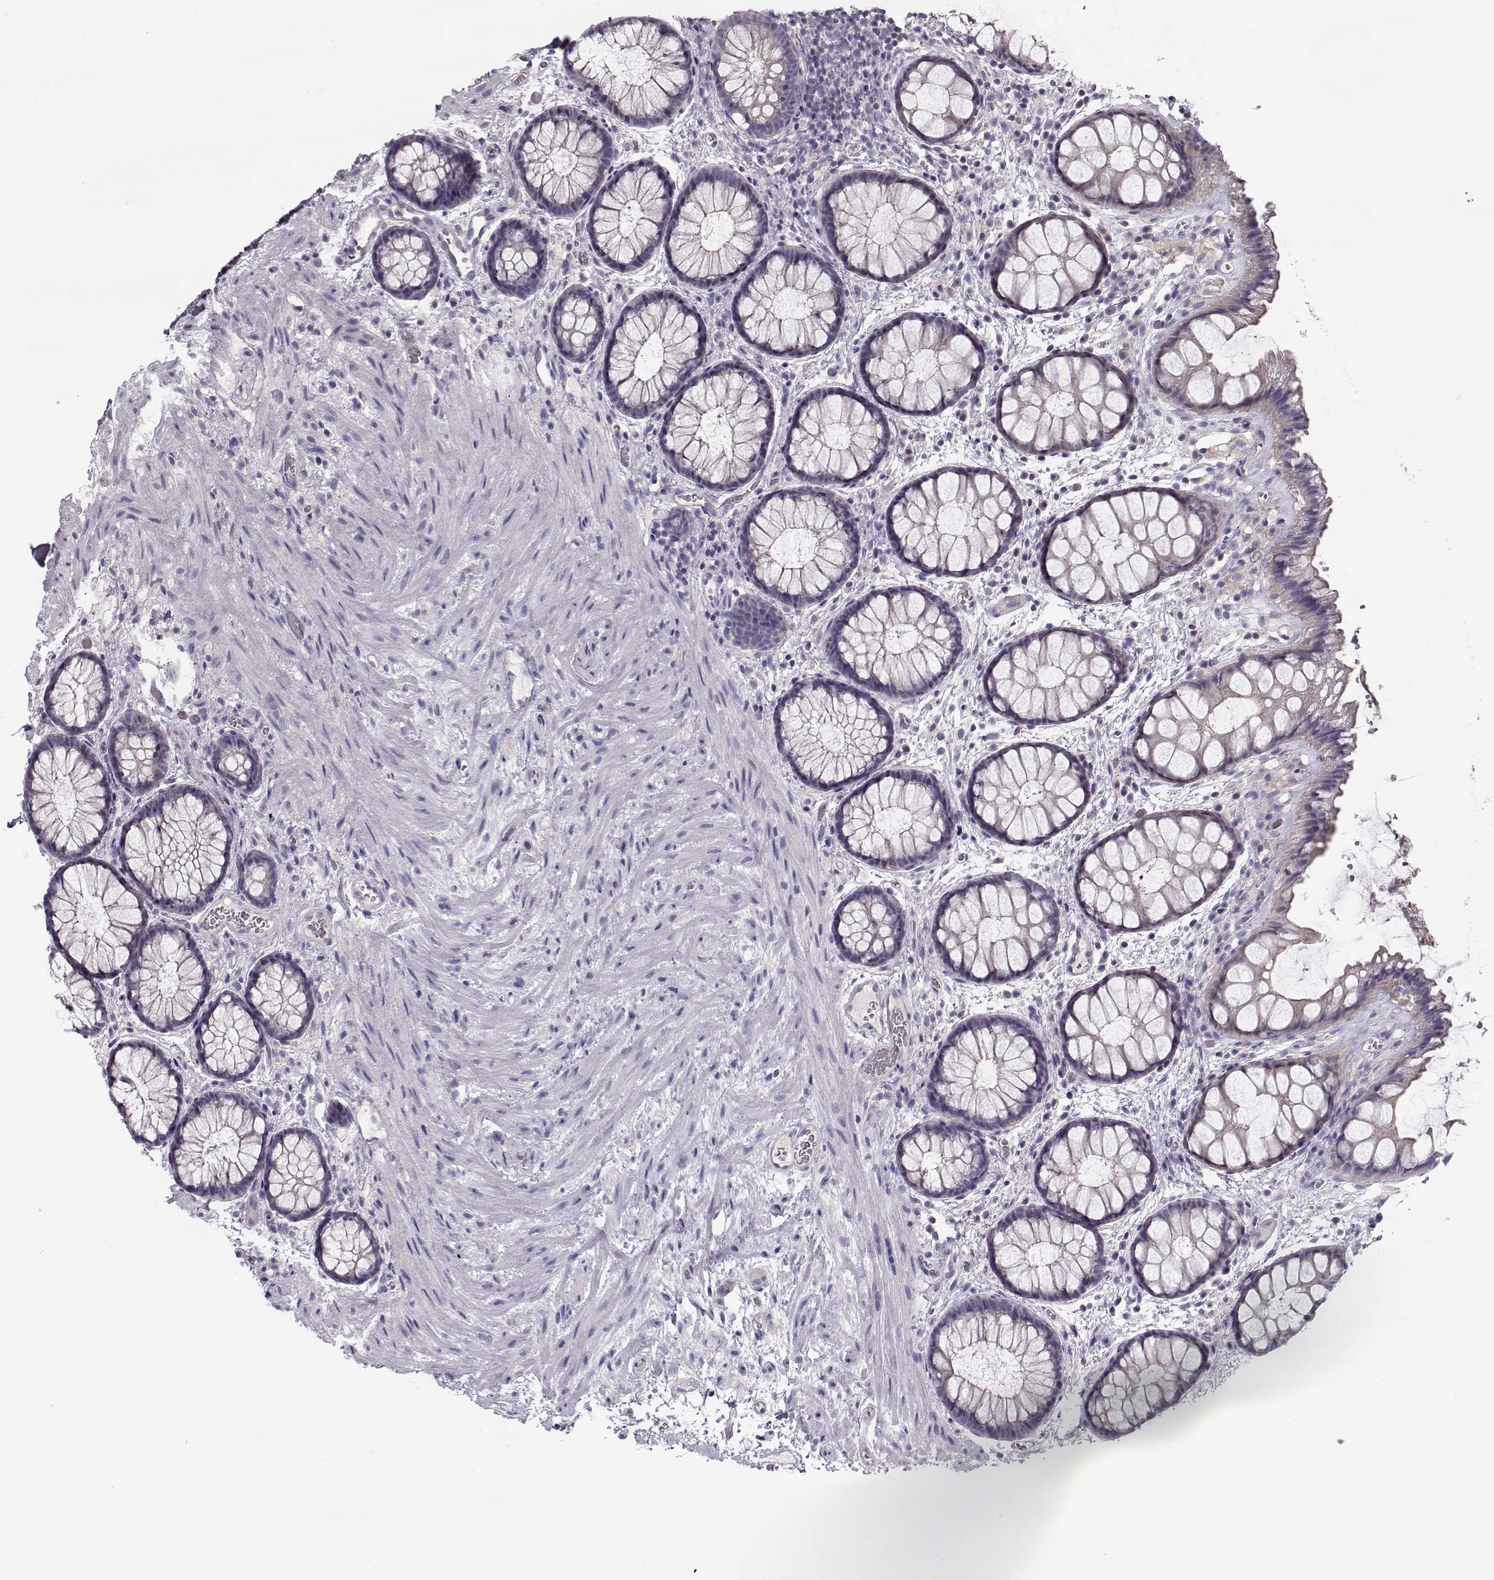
{"staining": {"intensity": "moderate", "quantity": "<25%", "location": "cytoplasmic/membranous"}, "tissue": "rectum", "cell_type": "Glandular cells", "image_type": "normal", "snomed": [{"axis": "morphology", "description": "Normal tissue, NOS"}, {"axis": "topography", "description": "Rectum"}], "caption": "Protein staining of unremarkable rectum reveals moderate cytoplasmic/membranous positivity in approximately <25% of glandular cells.", "gene": "GRK1", "patient": {"sex": "female", "age": 62}}